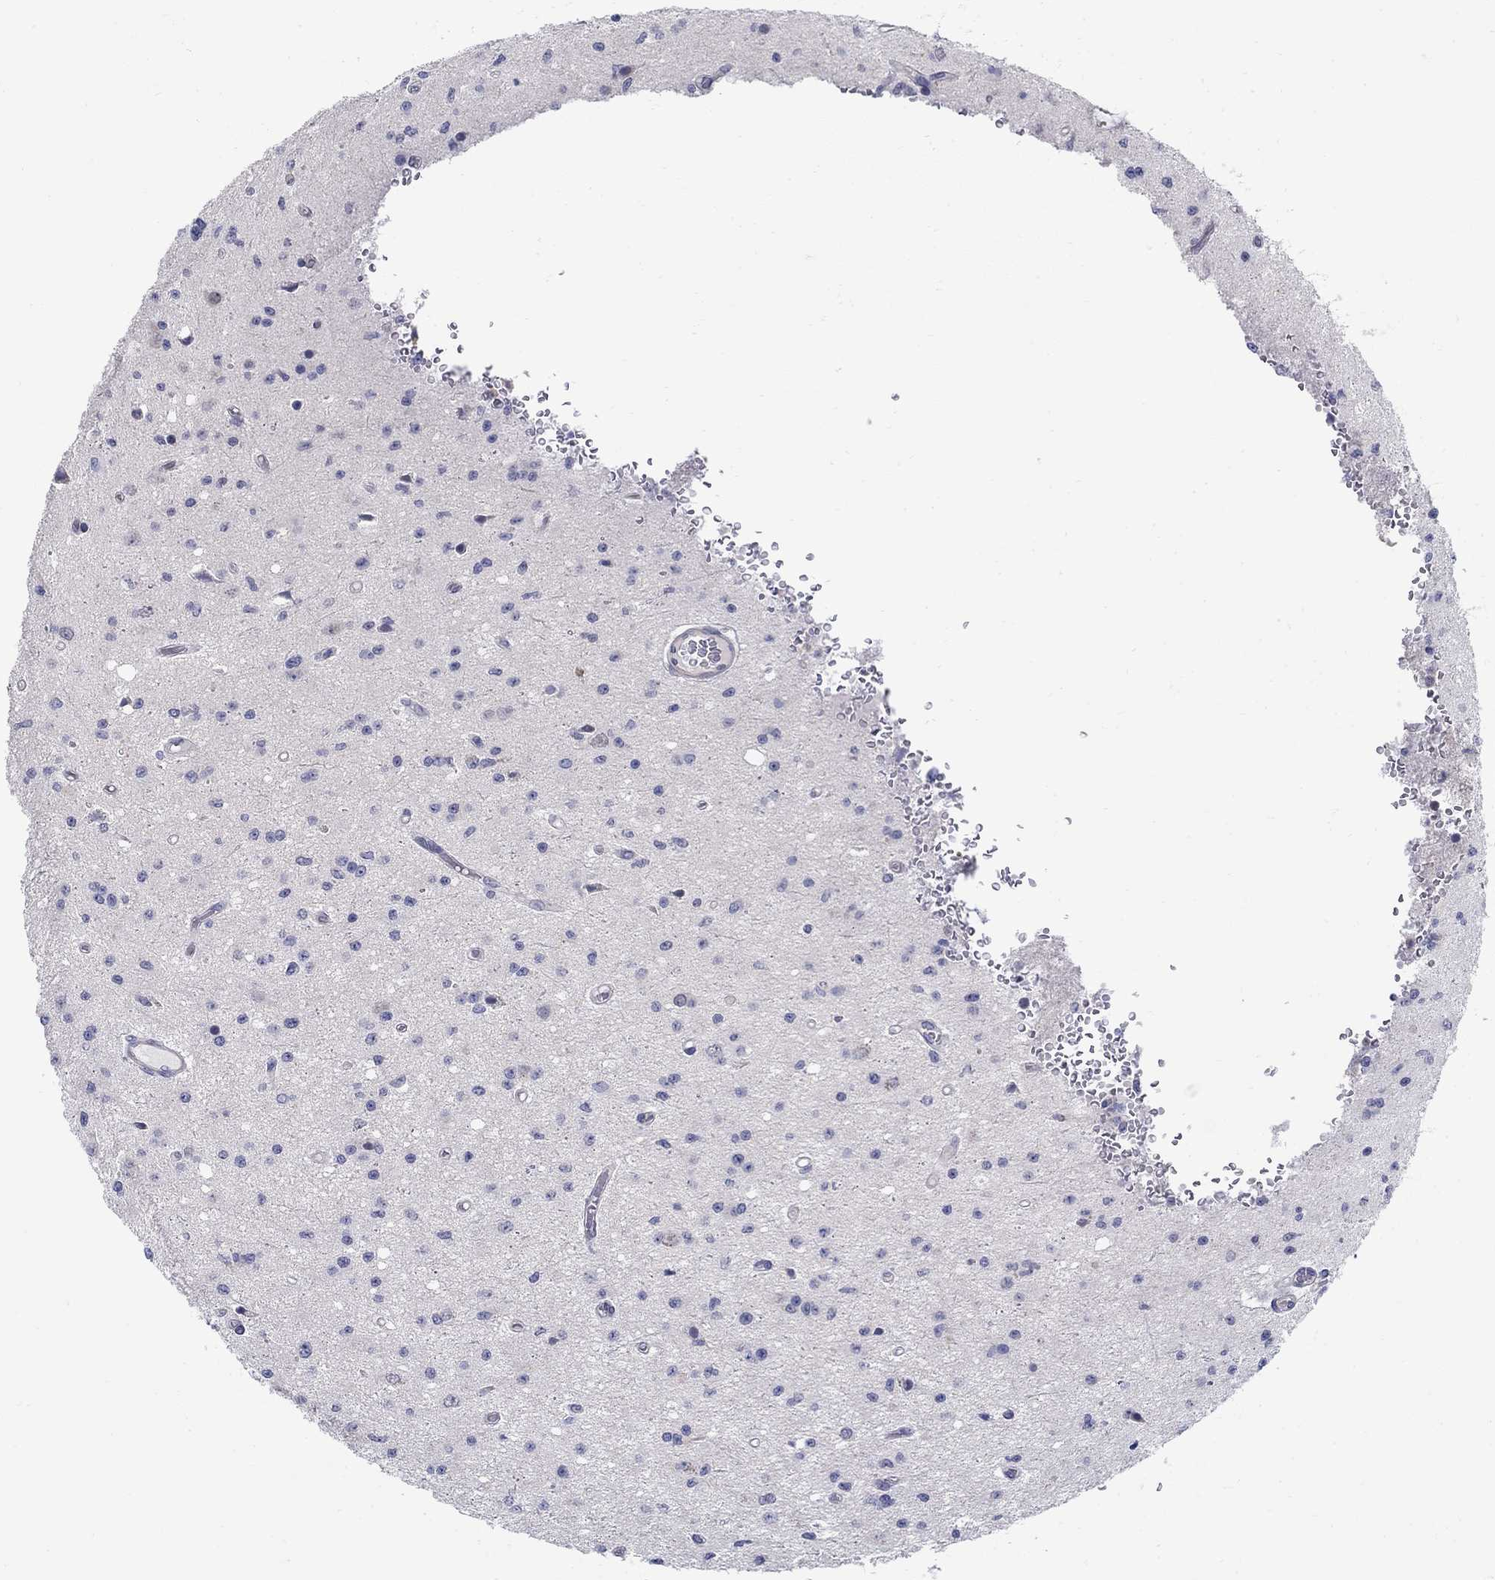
{"staining": {"intensity": "negative", "quantity": "none", "location": "none"}, "tissue": "glioma", "cell_type": "Tumor cells", "image_type": "cancer", "snomed": [{"axis": "morphology", "description": "Glioma, malignant, Low grade"}, {"axis": "topography", "description": "Brain"}], "caption": "Tumor cells are negative for protein expression in human glioma.", "gene": "ABCA4", "patient": {"sex": "female", "age": 45}}